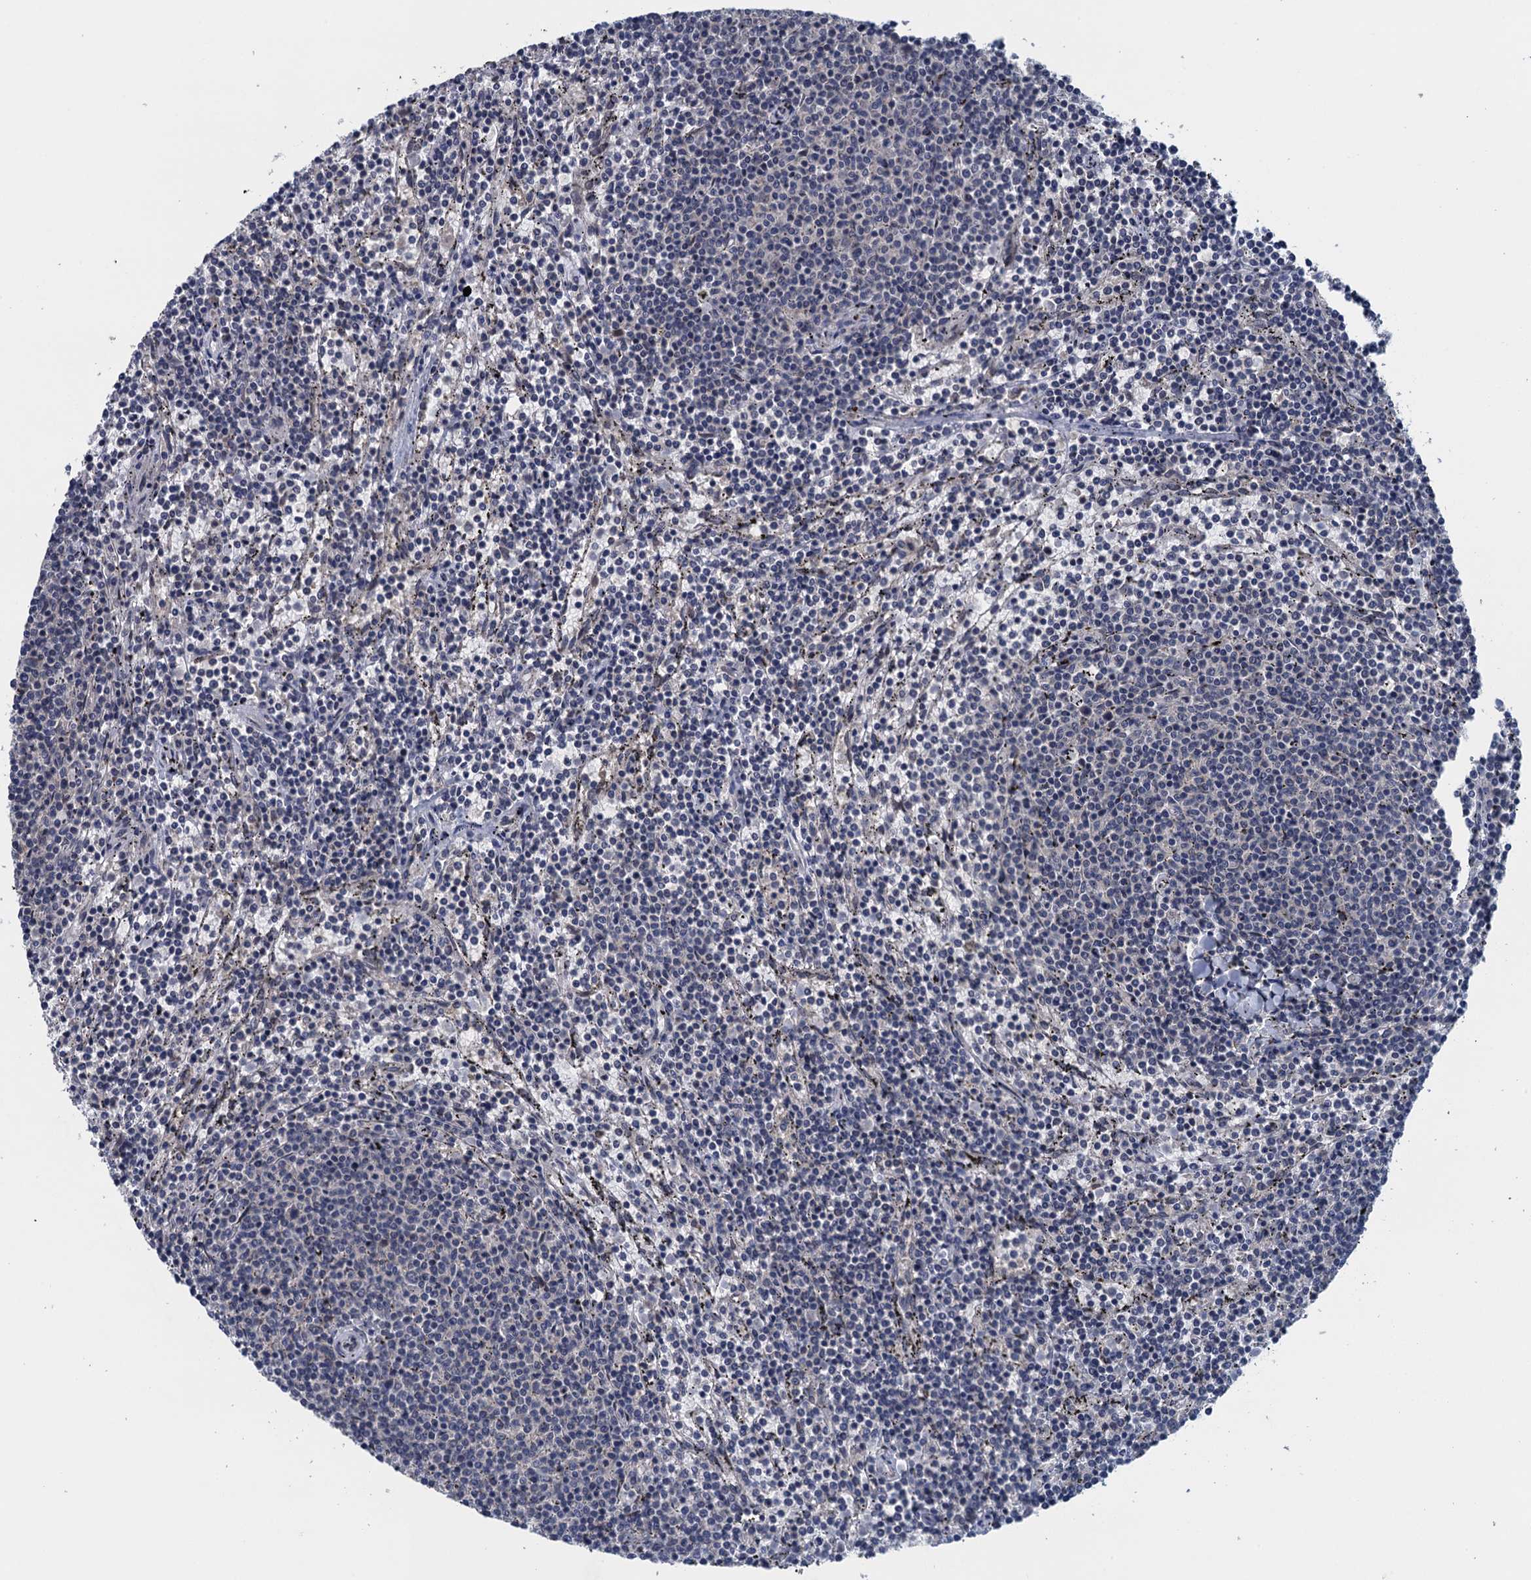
{"staining": {"intensity": "negative", "quantity": "none", "location": "none"}, "tissue": "lymphoma", "cell_type": "Tumor cells", "image_type": "cancer", "snomed": [{"axis": "morphology", "description": "Malignant lymphoma, non-Hodgkin's type, Low grade"}, {"axis": "topography", "description": "Spleen"}], "caption": "Tumor cells show no significant protein positivity in lymphoma.", "gene": "CTU2", "patient": {"sex": "female", "age": 50}}